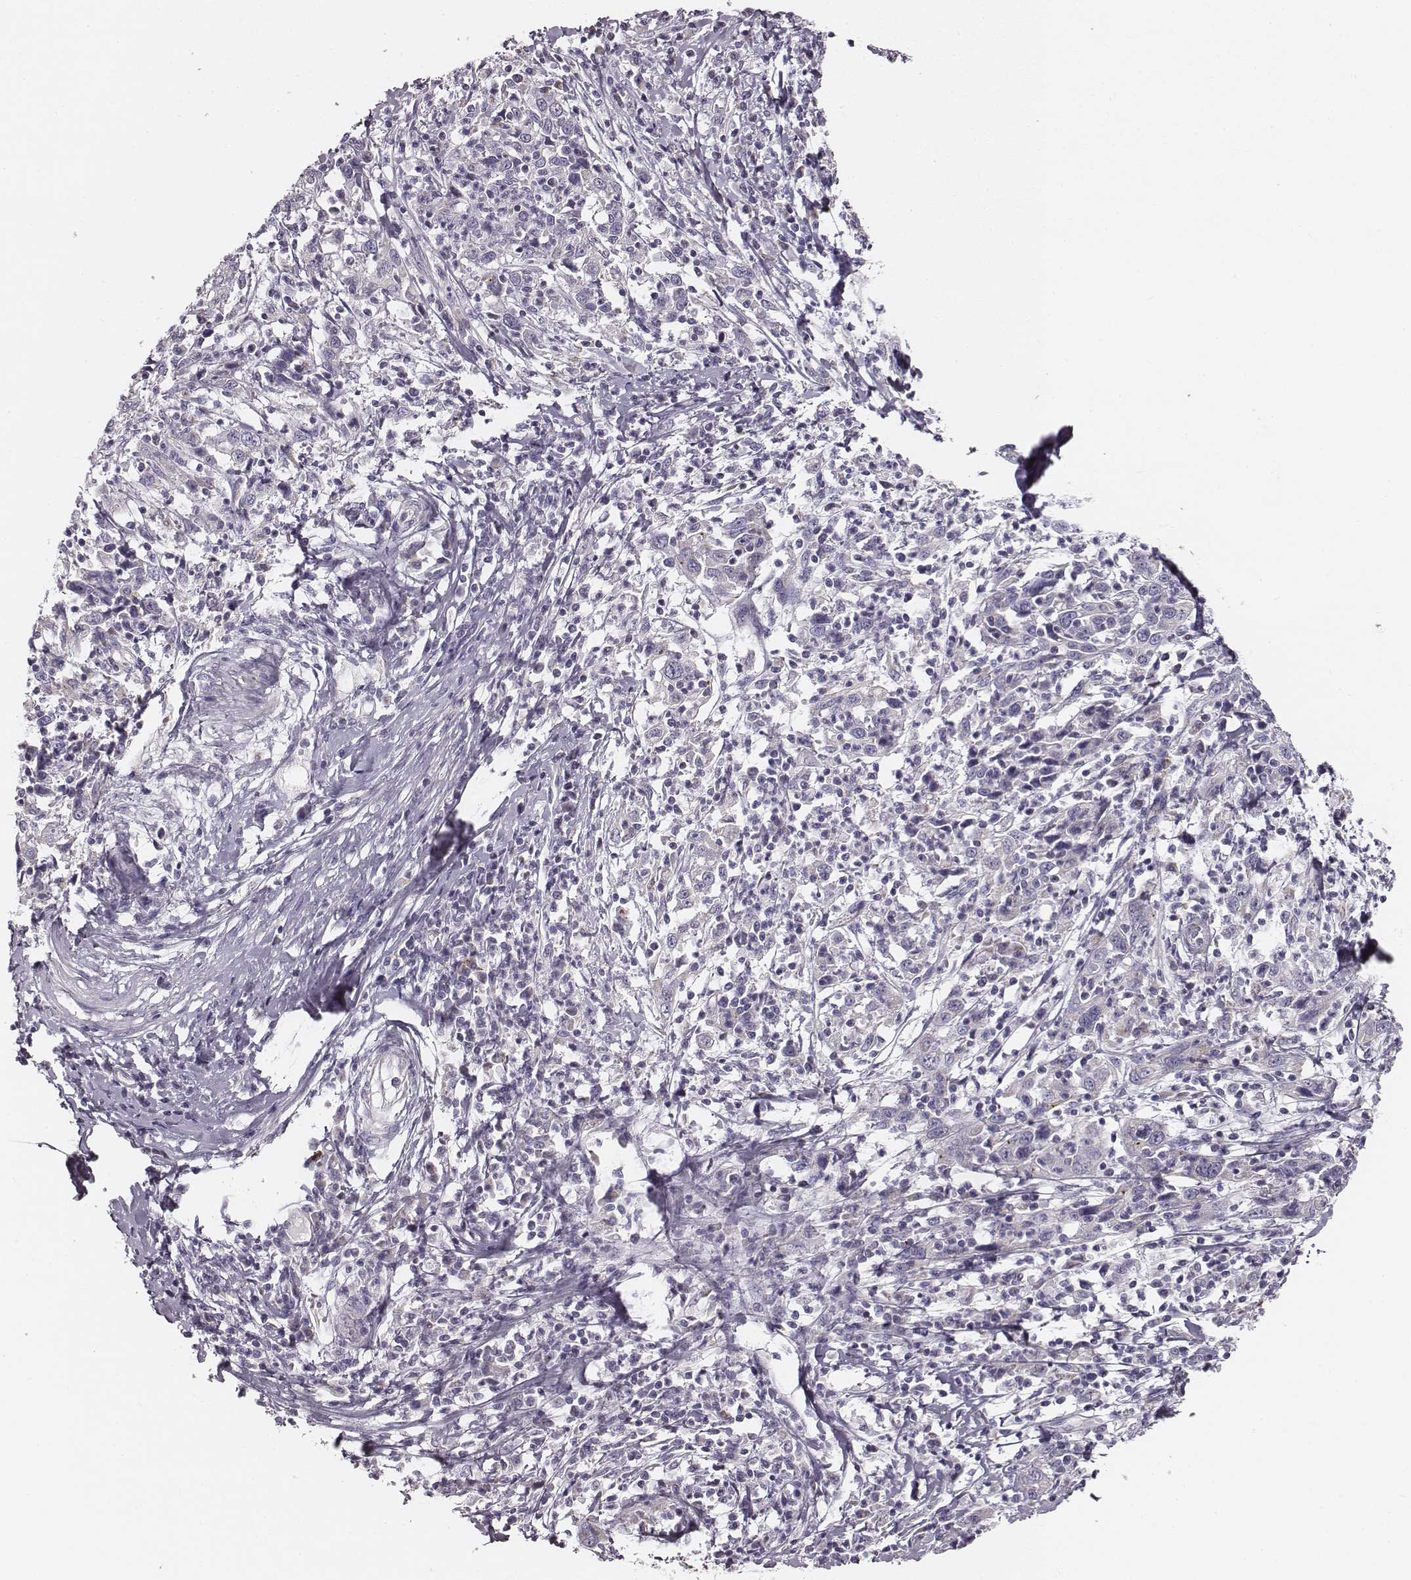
{"staining": {"intensity": "negative", "quantity": "none", "location": "none"}, "tissue": "cervical cancer", "cell_type": "Tumor cells", "image_type": "cancer", "snomed": [{"axis": "morphology", "description": "Squamous cell carcinoma, NOS"}, {"axis": "topography", "description": "Cervix"}], "caption": "Tumor cells are negative for brown protein staining in cervical cancer (squamous cell carcinoma).", "gene": "UBL4B", "patient": {"sex": "female", "age": 46}}